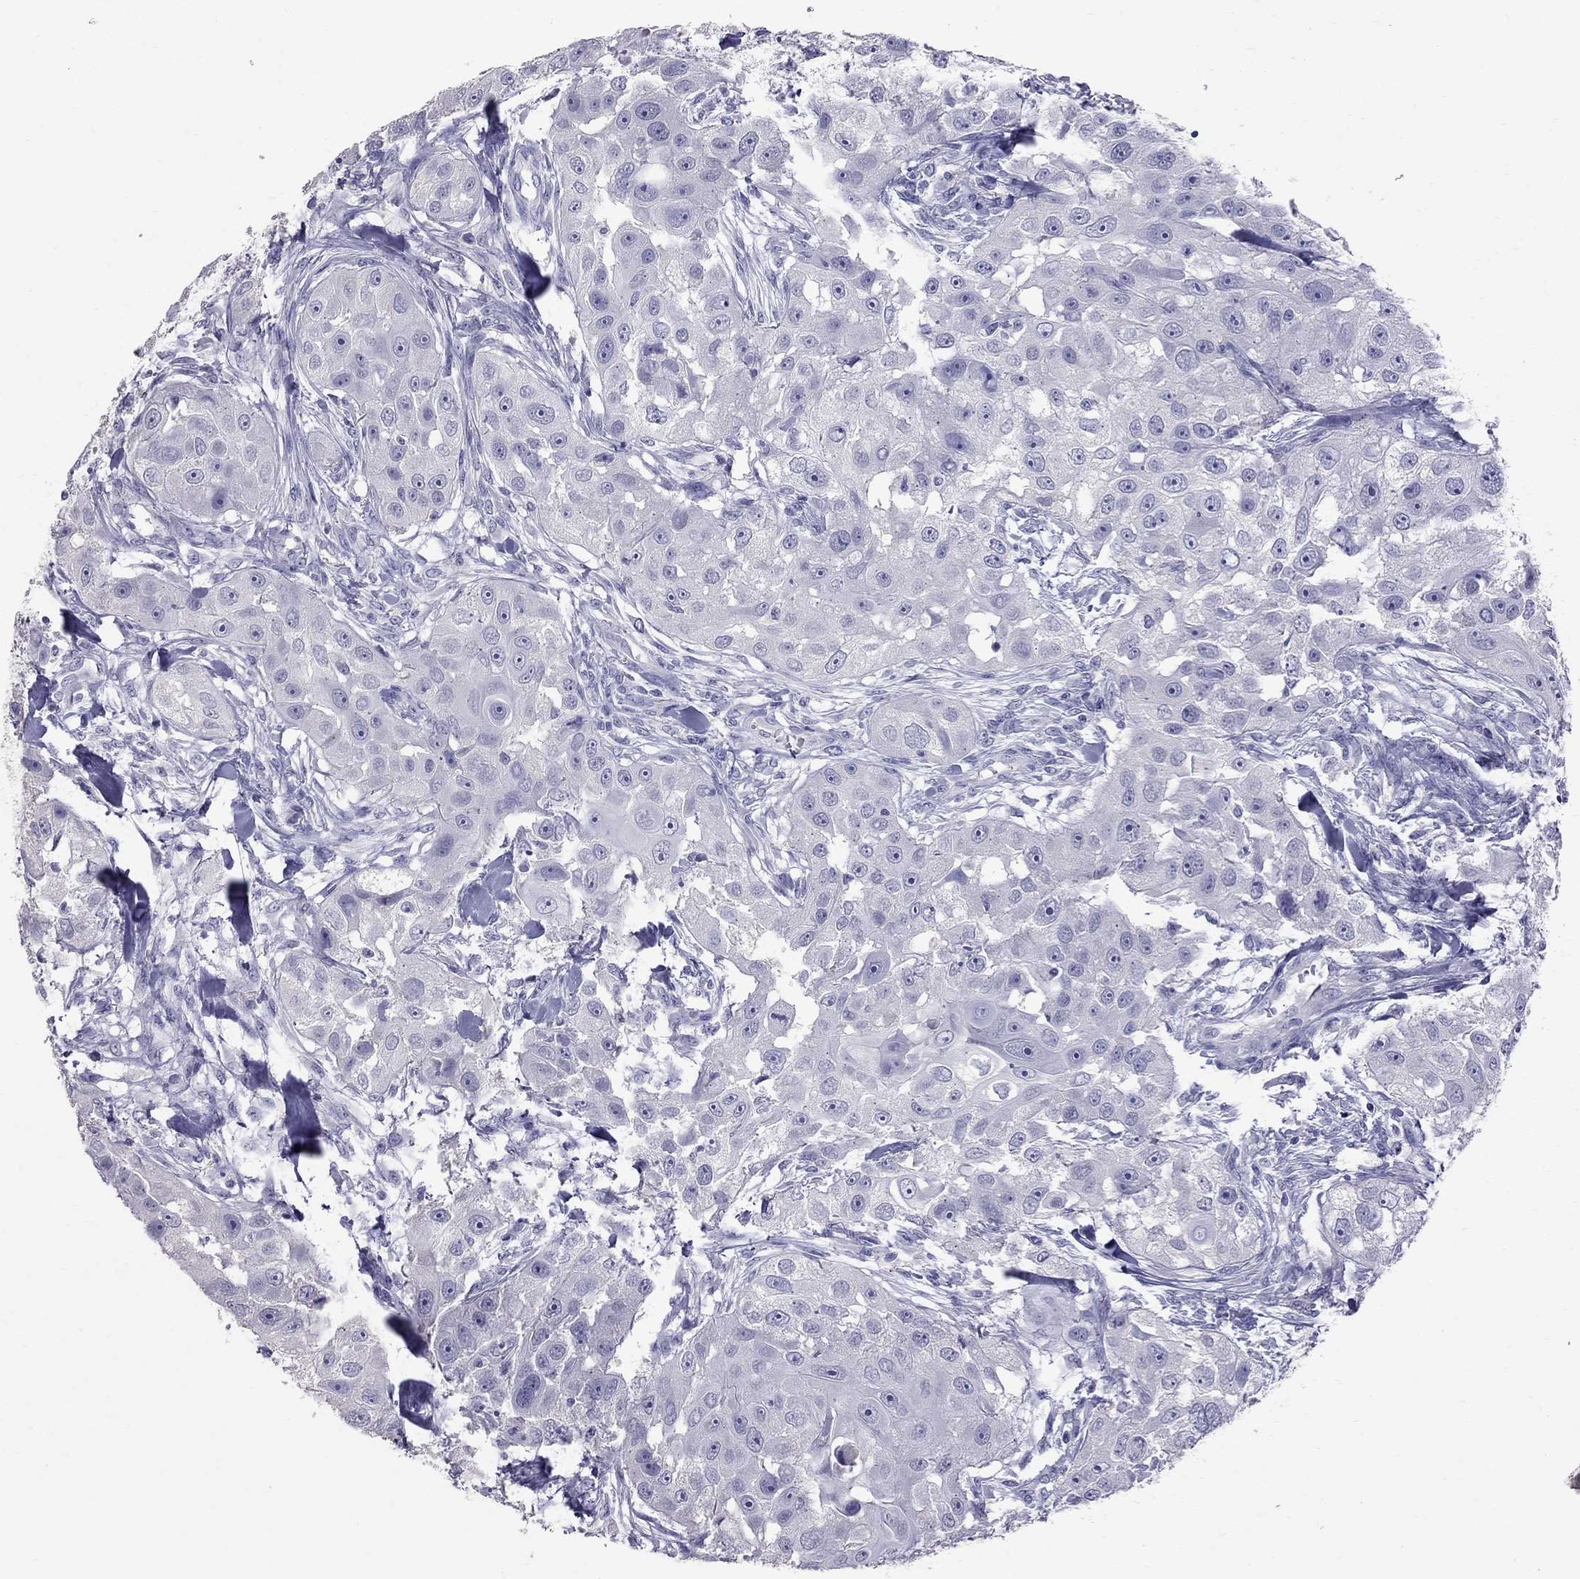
{"staining": {"intensity": "negative", "quantity": "none", "location": "none"}, "tissue": "head and neck cancer", "cell_type": "Tumor cells", "image_type": "cancer", "snomed": [{"axis": "morphology", "description": "Squamous cell carcinoma, NOS"}, {"axis": "topography", "description": "Head-Neck"}], "caption": "This is an IHC micrograph of head and neck cancer. There is no positivity in tumor cells.", "gene": "CFAP91", "patient": {"sex": "male", "age": 51}}